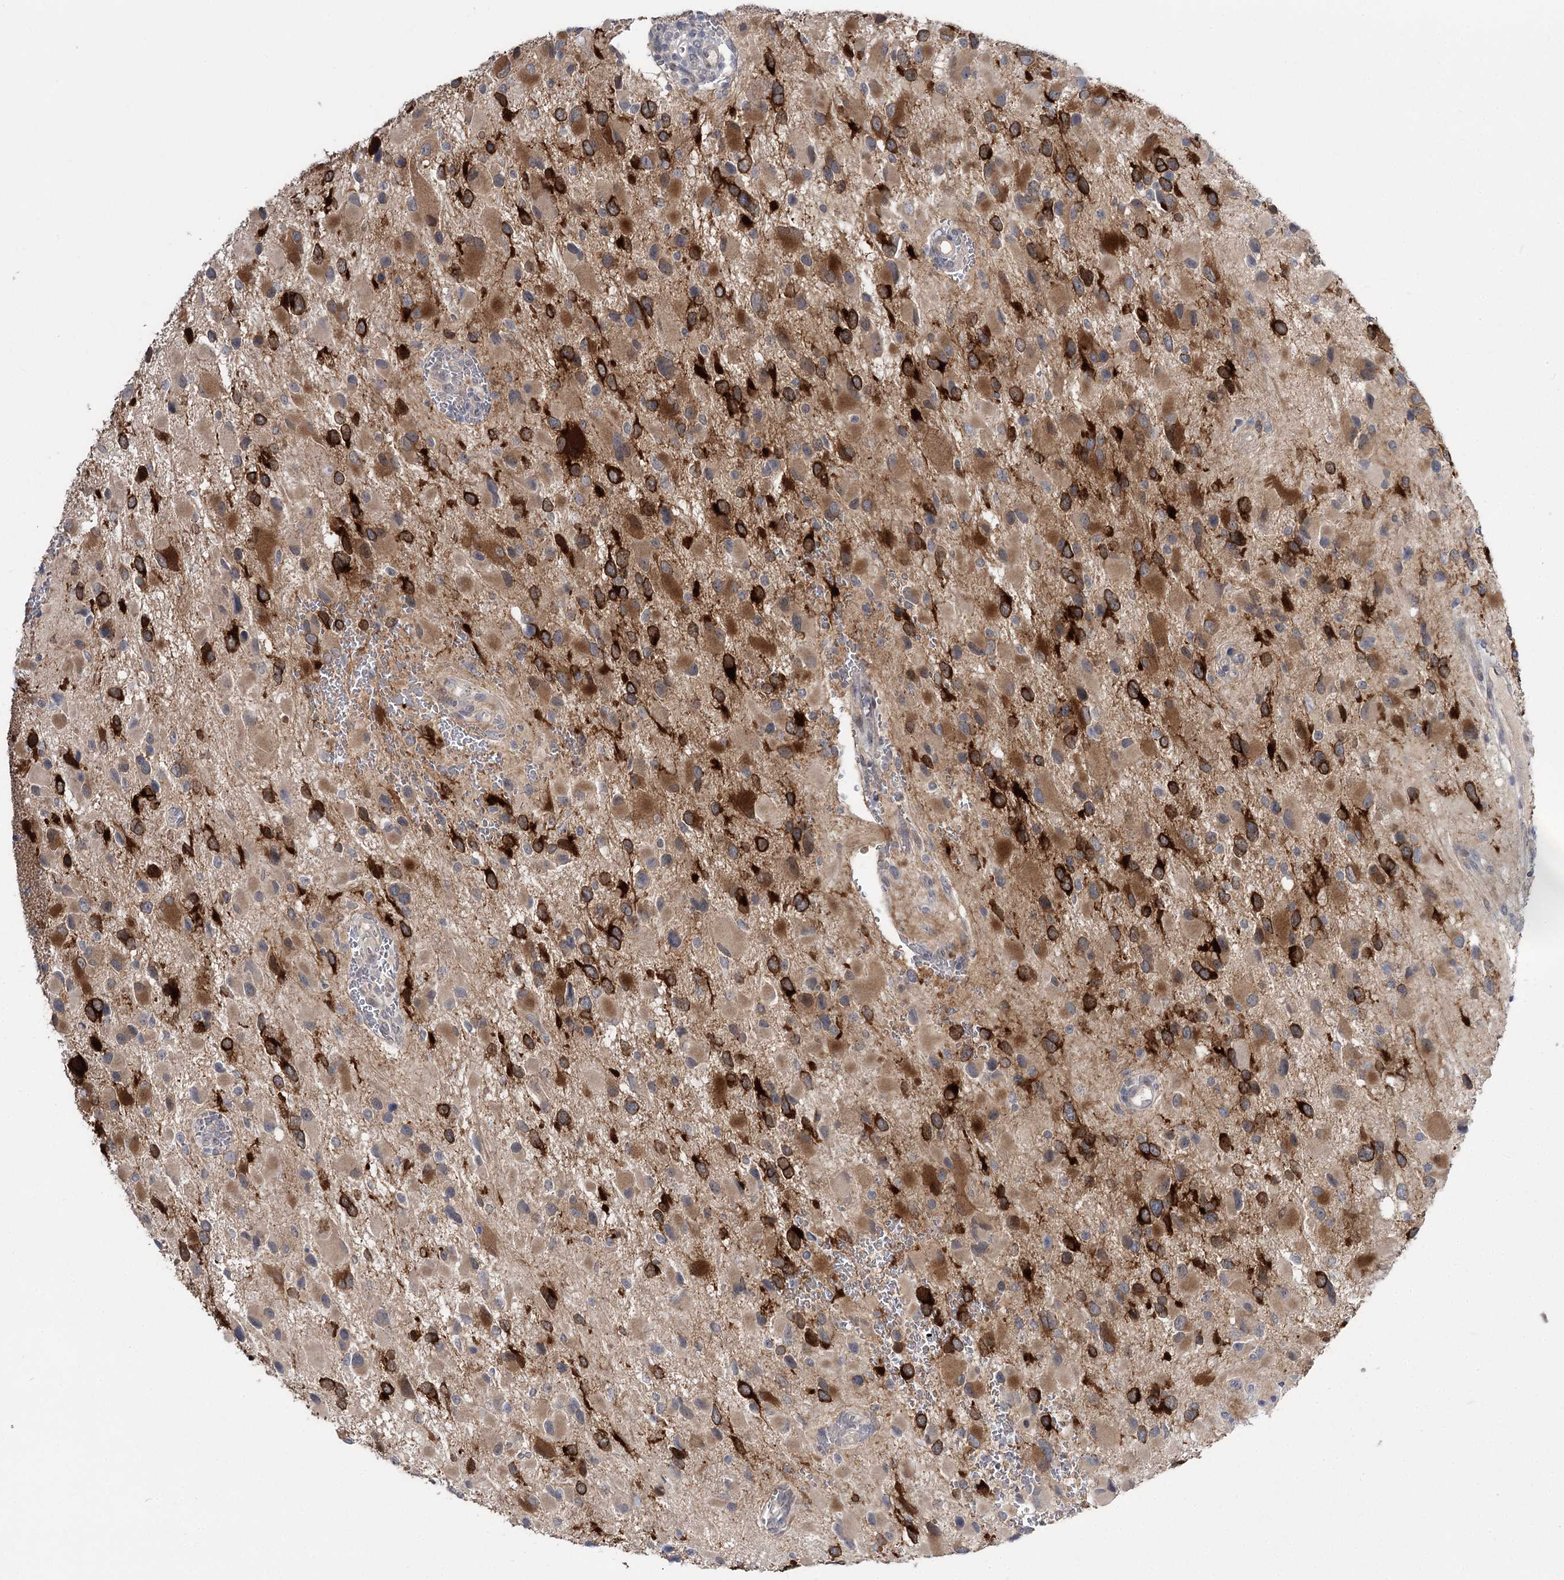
{"staining": {"intensity": "strong", "quantity": "25%-75%", "location": "cytoplasmic/membranous"}, "tissue": "glioma", "cell_type": "Tumor cells", "image_type": "cancer", "snomed": [{"axis": "morphology", "description": "Glioma, malignant, High grade"}, {"axis": "topography", "description": "Brain"}], "caption": "Malignant high-grade glioma stained with DAB (3,3'-diaminobenzidine) IHC demonstrates high levels of strong cytoplasmic/membranous expression in approximately 25%-75% of tumor cells.", "gene": "PHYHIPL", "patient": {"sex": "male", "age": 53}}